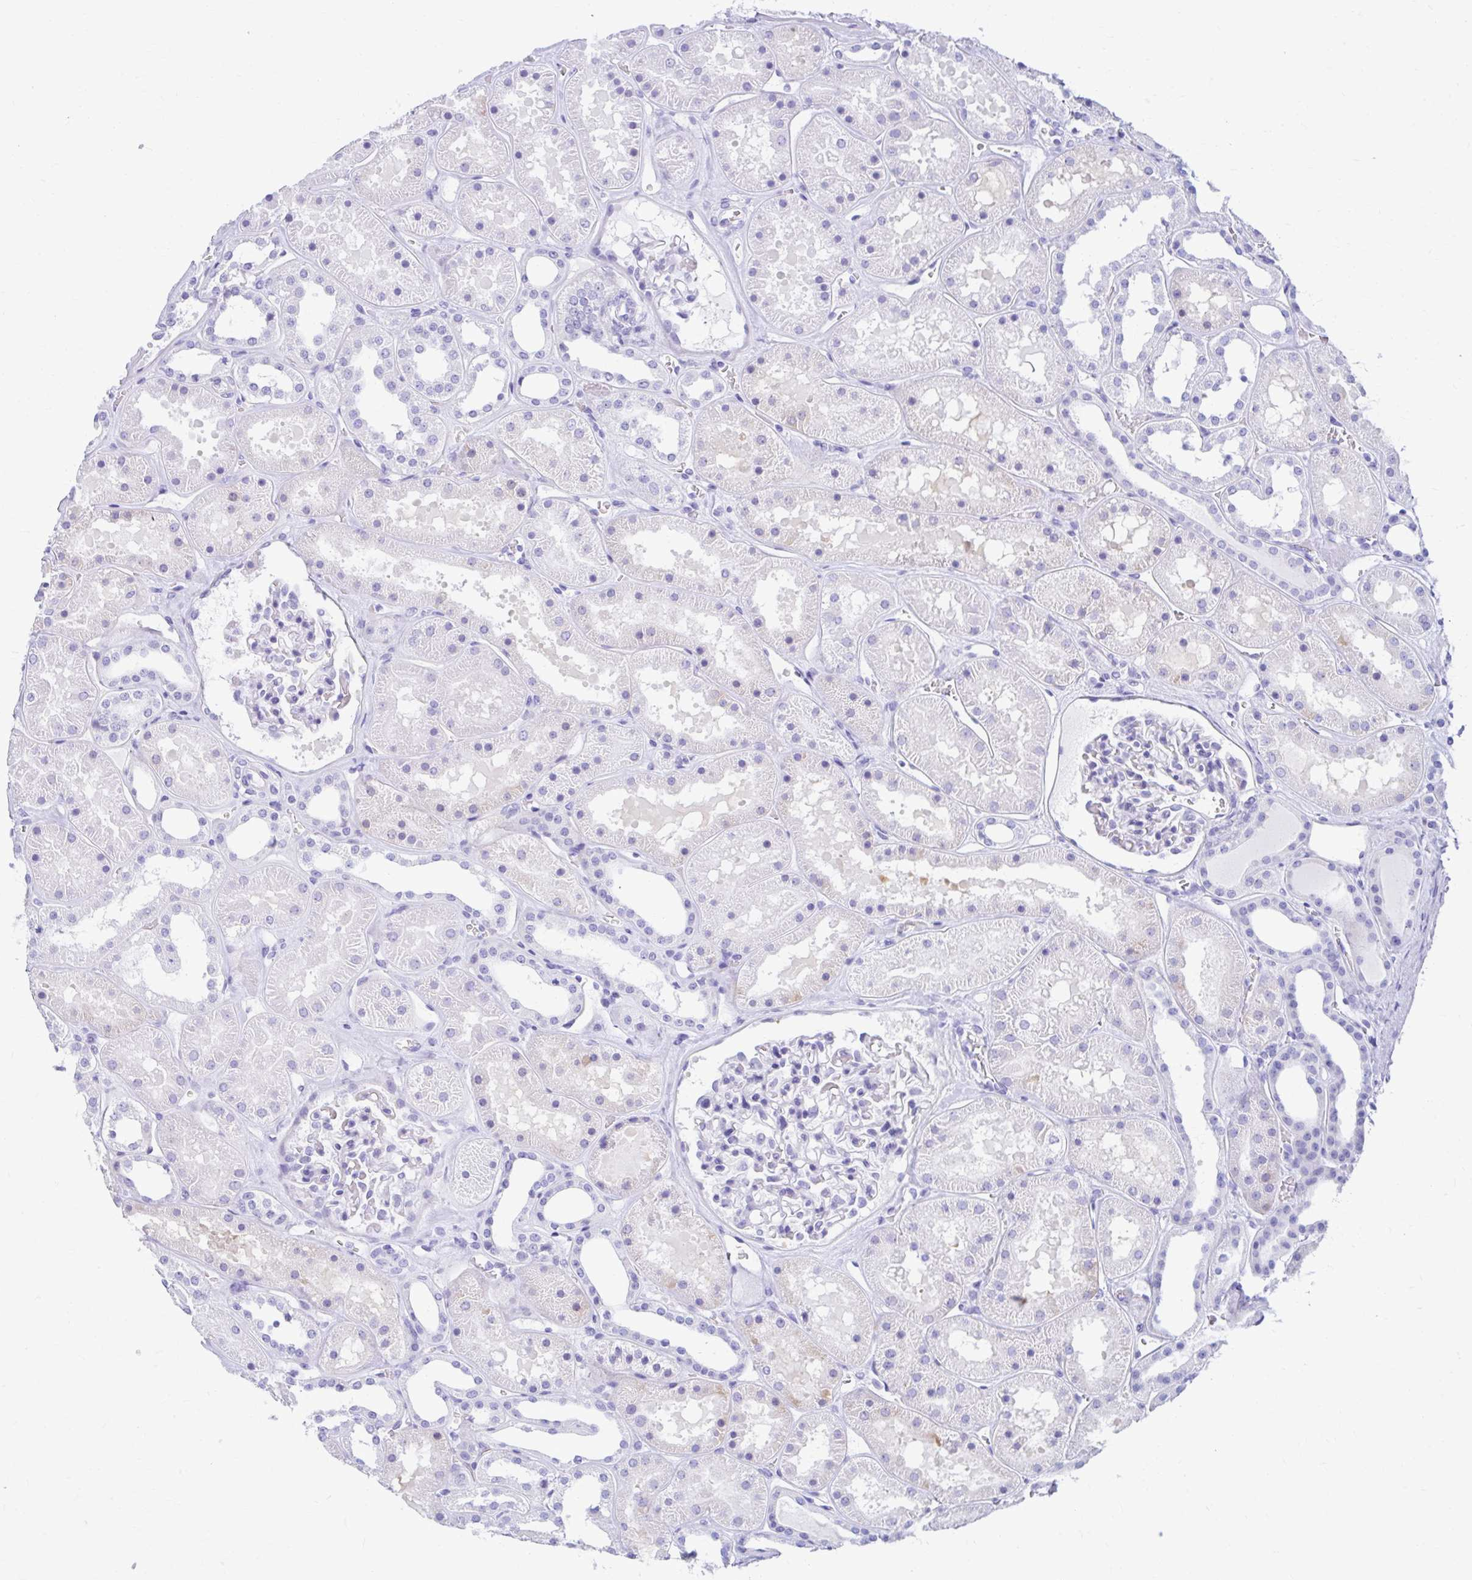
{"staining": {"intensity": "negative", "quantity": "none", "location": "none"}, "tissue": "kidney", "cell_type": "Cells in glomeruli", "image_type": "normal", "snomed": [{"axis": "morphology", "description": "Normal tissue, NOS"}, {"axis": "topography", "description": "Kidney"}], "caption": "Immunohistochemistry (IHC) histopathology image of benign human kidney stained for a protein (brown), which demonstrates no expression in cells in glomeruli. Nuclei are stained in blue.", "gene": "NSG2", "patient": {"sex": "female", "age": 41}}